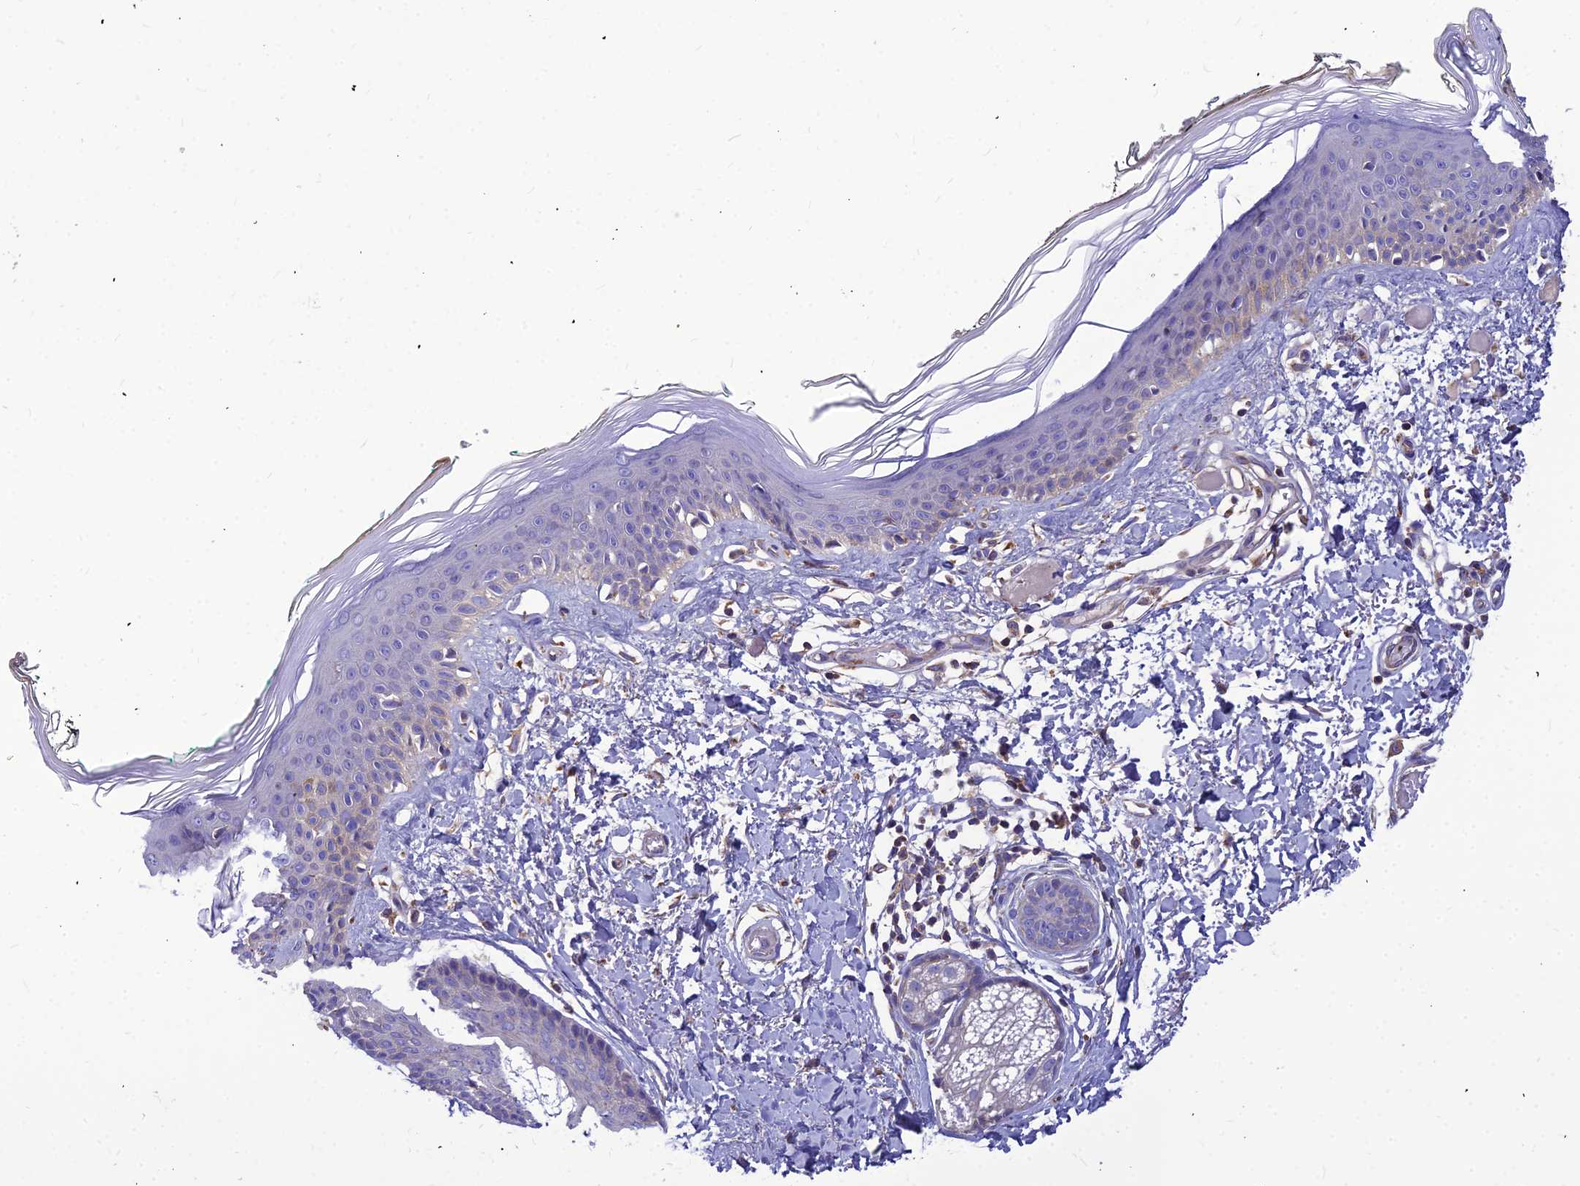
{"staining": {"intensity": "negative", "quantity": "none", "location": "none"}, "tissue": "skin", "cell_type": "Fibroblasts", "image_type": "normal", "snomed": [{"axis": "morphology", "description": "Normal tissue, NOS"}, {"axis": "topography", "description": "Skin"}], "caption": "Immunohistochemistry (IHC) micrograph of benign human skin stained for a protein (brown), which displays no positivity in fibroblasts.", "gene": "ASPHD1", "patient": {"sex": "male", "age": 62}}